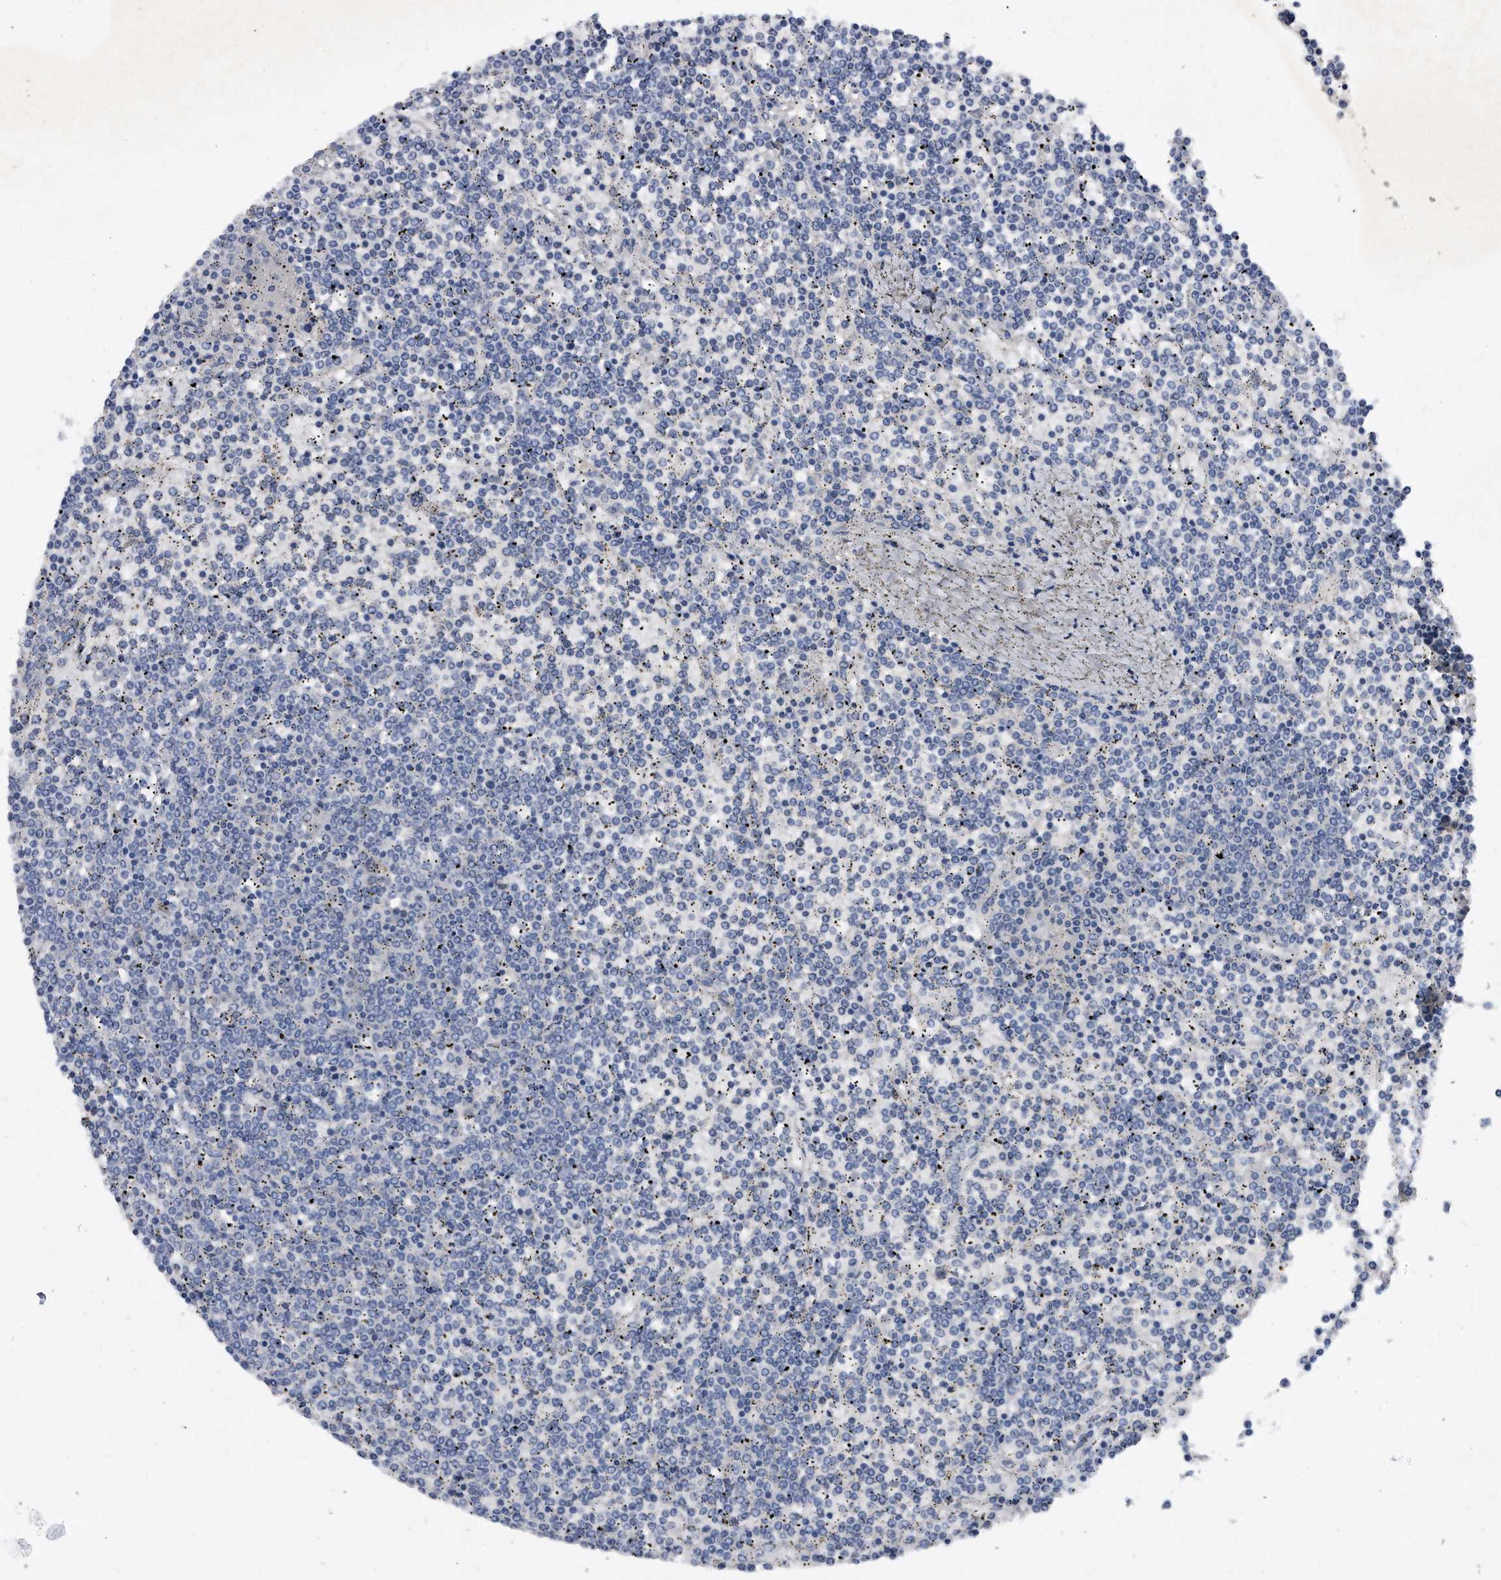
{"staining": {"intensity": "negative", "quantity": "none", "location": "none"}, "tissue": "lymphoma", "cell_type": "Tumor cells", "image_type": "cancer", "snomed": [{"axis": "morphology", "description": "Malignant lymphoma, non-Hodgkin's type, Low grade"}, {"axis": "topography", "description": "Spleen"}], "caption": "Immunohistochemistry of lymphoma shows no expression in tumor cells.", "gene": "ASNS", "patient": {"sex": "female", "age": 19}}